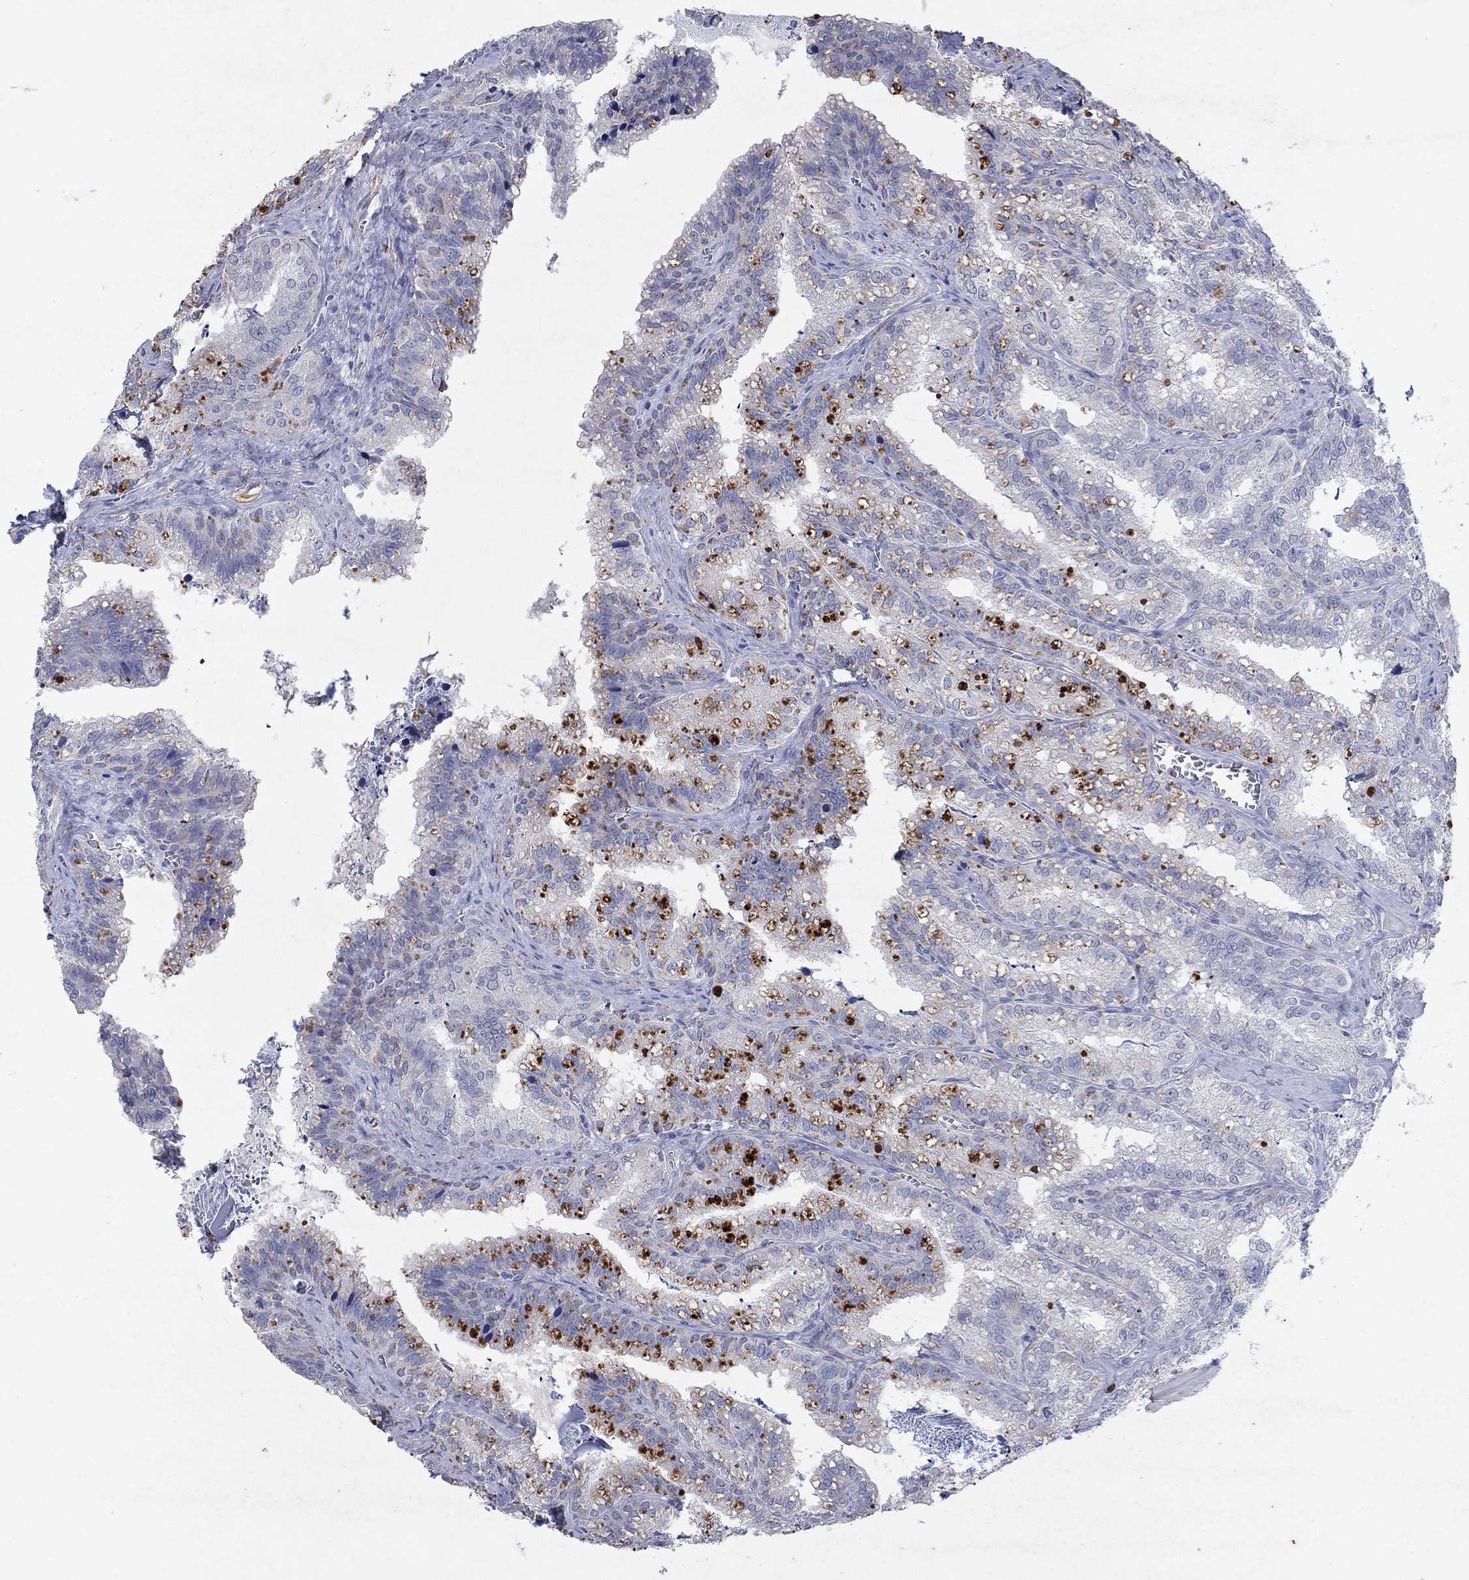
{"staining": {"intensity": "negative", "quantity": "none", "location": "none"}, "tissue": "seminal vesicle", "cell_type": "Glandular cells", "image_type": "normal", "snomed": [{"axis": "morphology", "description": "Normal tissue, NOS"}, {"axis": "topography", "description": "Seminal veicle"}], "caption": "High magnification brightfield microscopy of benign seminal vesicle stained with DAB (brown) and counterstained with hematoxylin (blue): glandular cells show no significant staining. Nuclei are stained in blue.", "gene": "KRT40", "patient": {"sex": "male", "age": 57}}